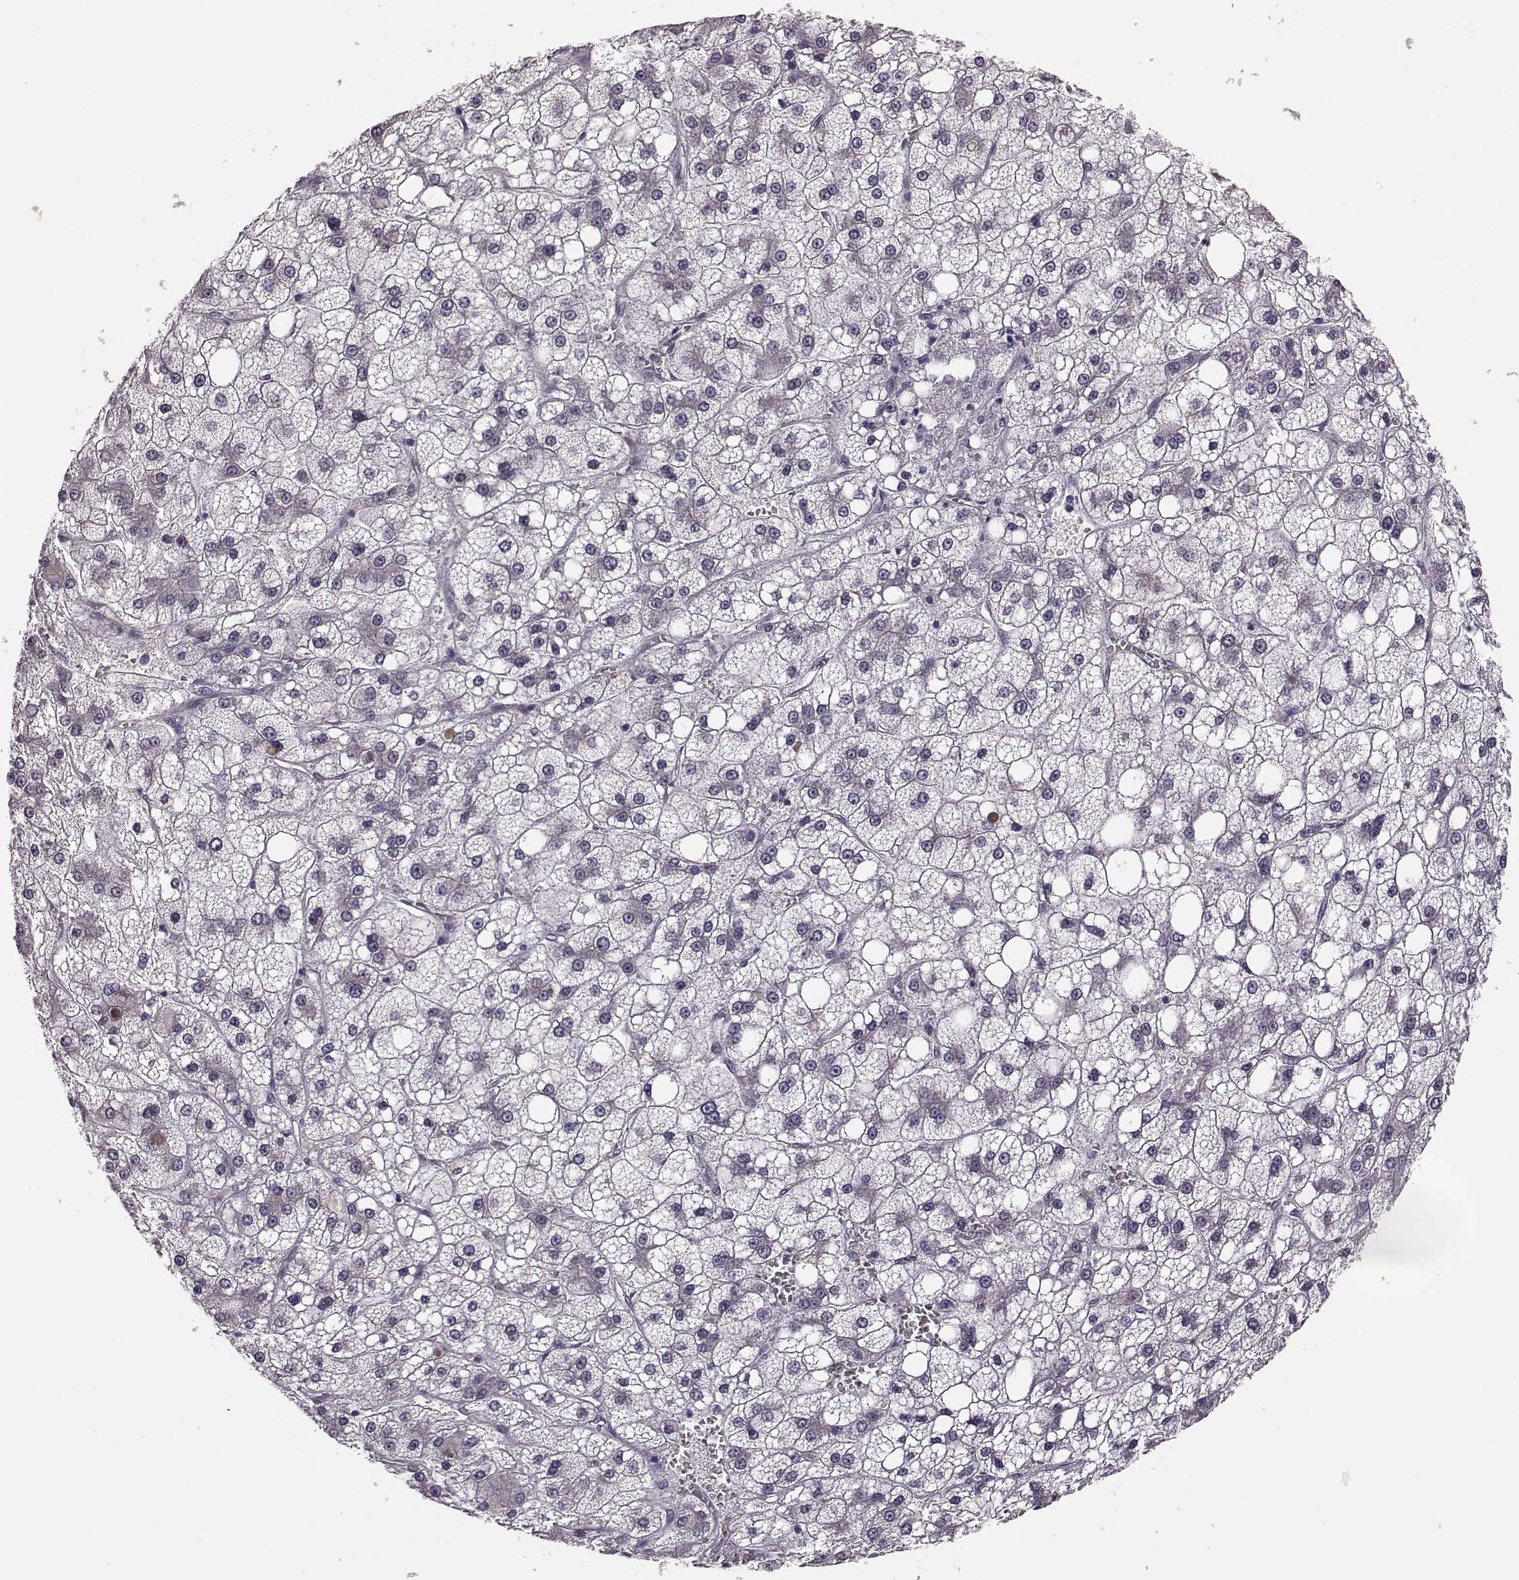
{"staining": {"intensity": "negative", "quantity": "none", "location": "none"}, "tissue": "liver cancer", "cell_type": "Tumor cells", "image_type": "cancer", "snomed": [{"axis": "morphology", "description": "Carcinoma, Hepatocellular, NOS"}, {"axis": "topography", "description": "Liver"}], "caption": "Immunohistochemical staining of hepatocellular carcinoma (liver) reveals no significant positivity in tumor cells.", "gene": "GRK1", "patient": {"sex": "male", "age": 73}}